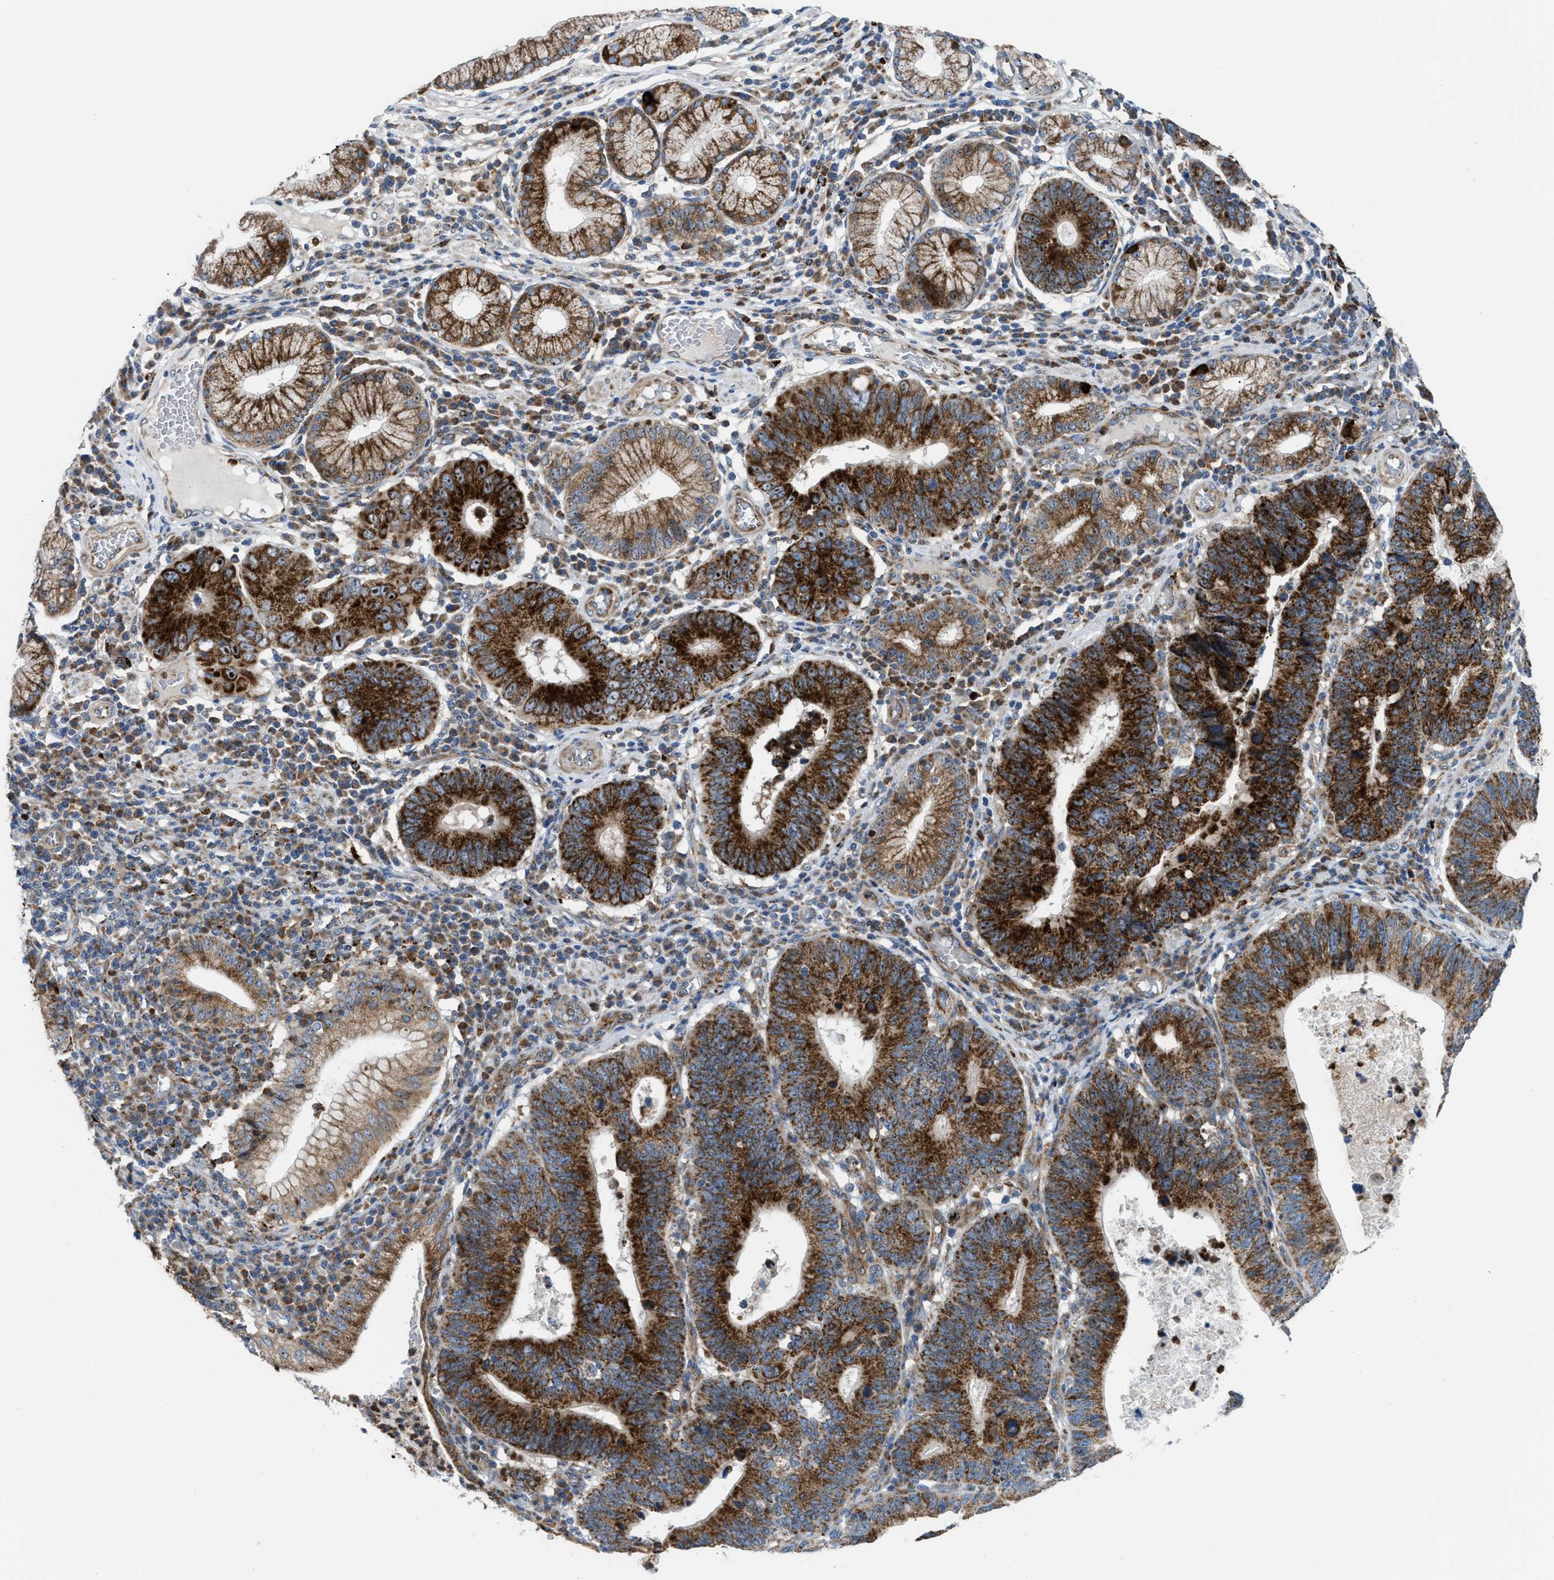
{"staining": {"intensity": "strong", "quantity": ">75%", "location": "cytoplasmic/membranous,nuclear"}, "tissue": "stomach cancer", "cell_type": "Tumor cells", "image_type": "cancer", "snomed": [{"axis": "morphology", "description": "Adenocarcinoma, NOS"}, {"axis": "topography", "description": "Stomach"}], "caption": "Stomach cancer stained for a protein exhibits strong cytoplasmic/membranous and nuclear positivity in tumor cells.", "gene": "TPH1", "patient": {"sex": "male", "age": 59}}